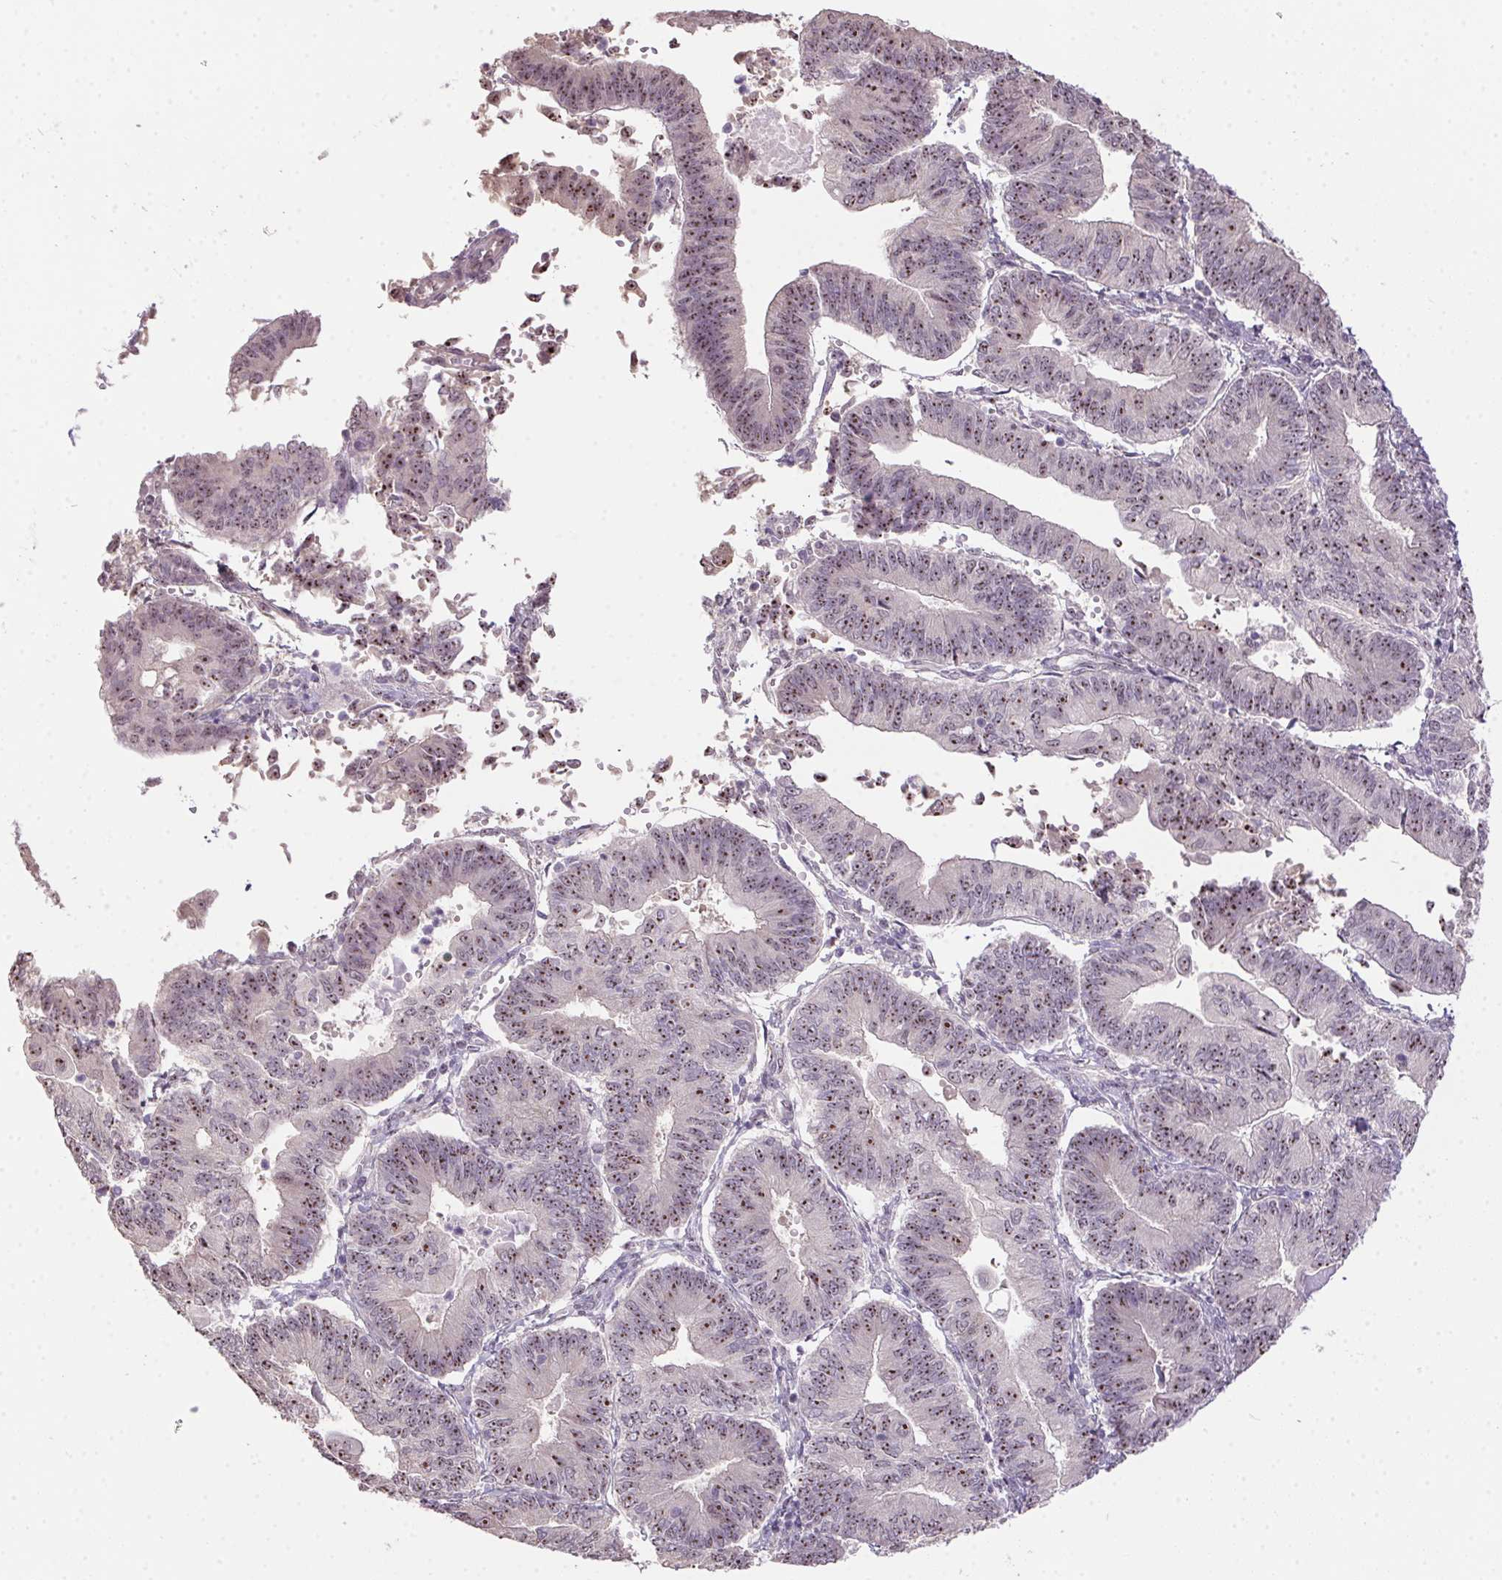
{"staining": {"intensity": "weak", "quantity": ">75%", "location": "nuclear"}, "tissue": "endometrial cancer", "cell_type": "Tumor cells", "image_type": "cancer", "snomed": [{"axis": "morphology", "description": "Adenocarcinoma, NOS"}, {"axis": "topography", "description": "Endometrium"}], "caption": "High-magnification brightfield microscopy of endometrial cancer (adenocarcinoma) stained with DAB (3,3'-diaminobenzidine) (brown) and counterstained with hematoxylin (blue). tumor cells exhibit weak nuclear positivity is appreciated in approximately>75% of cells.", "gene": "BATF2", "patient": {"sex": "female", "age": 65}}